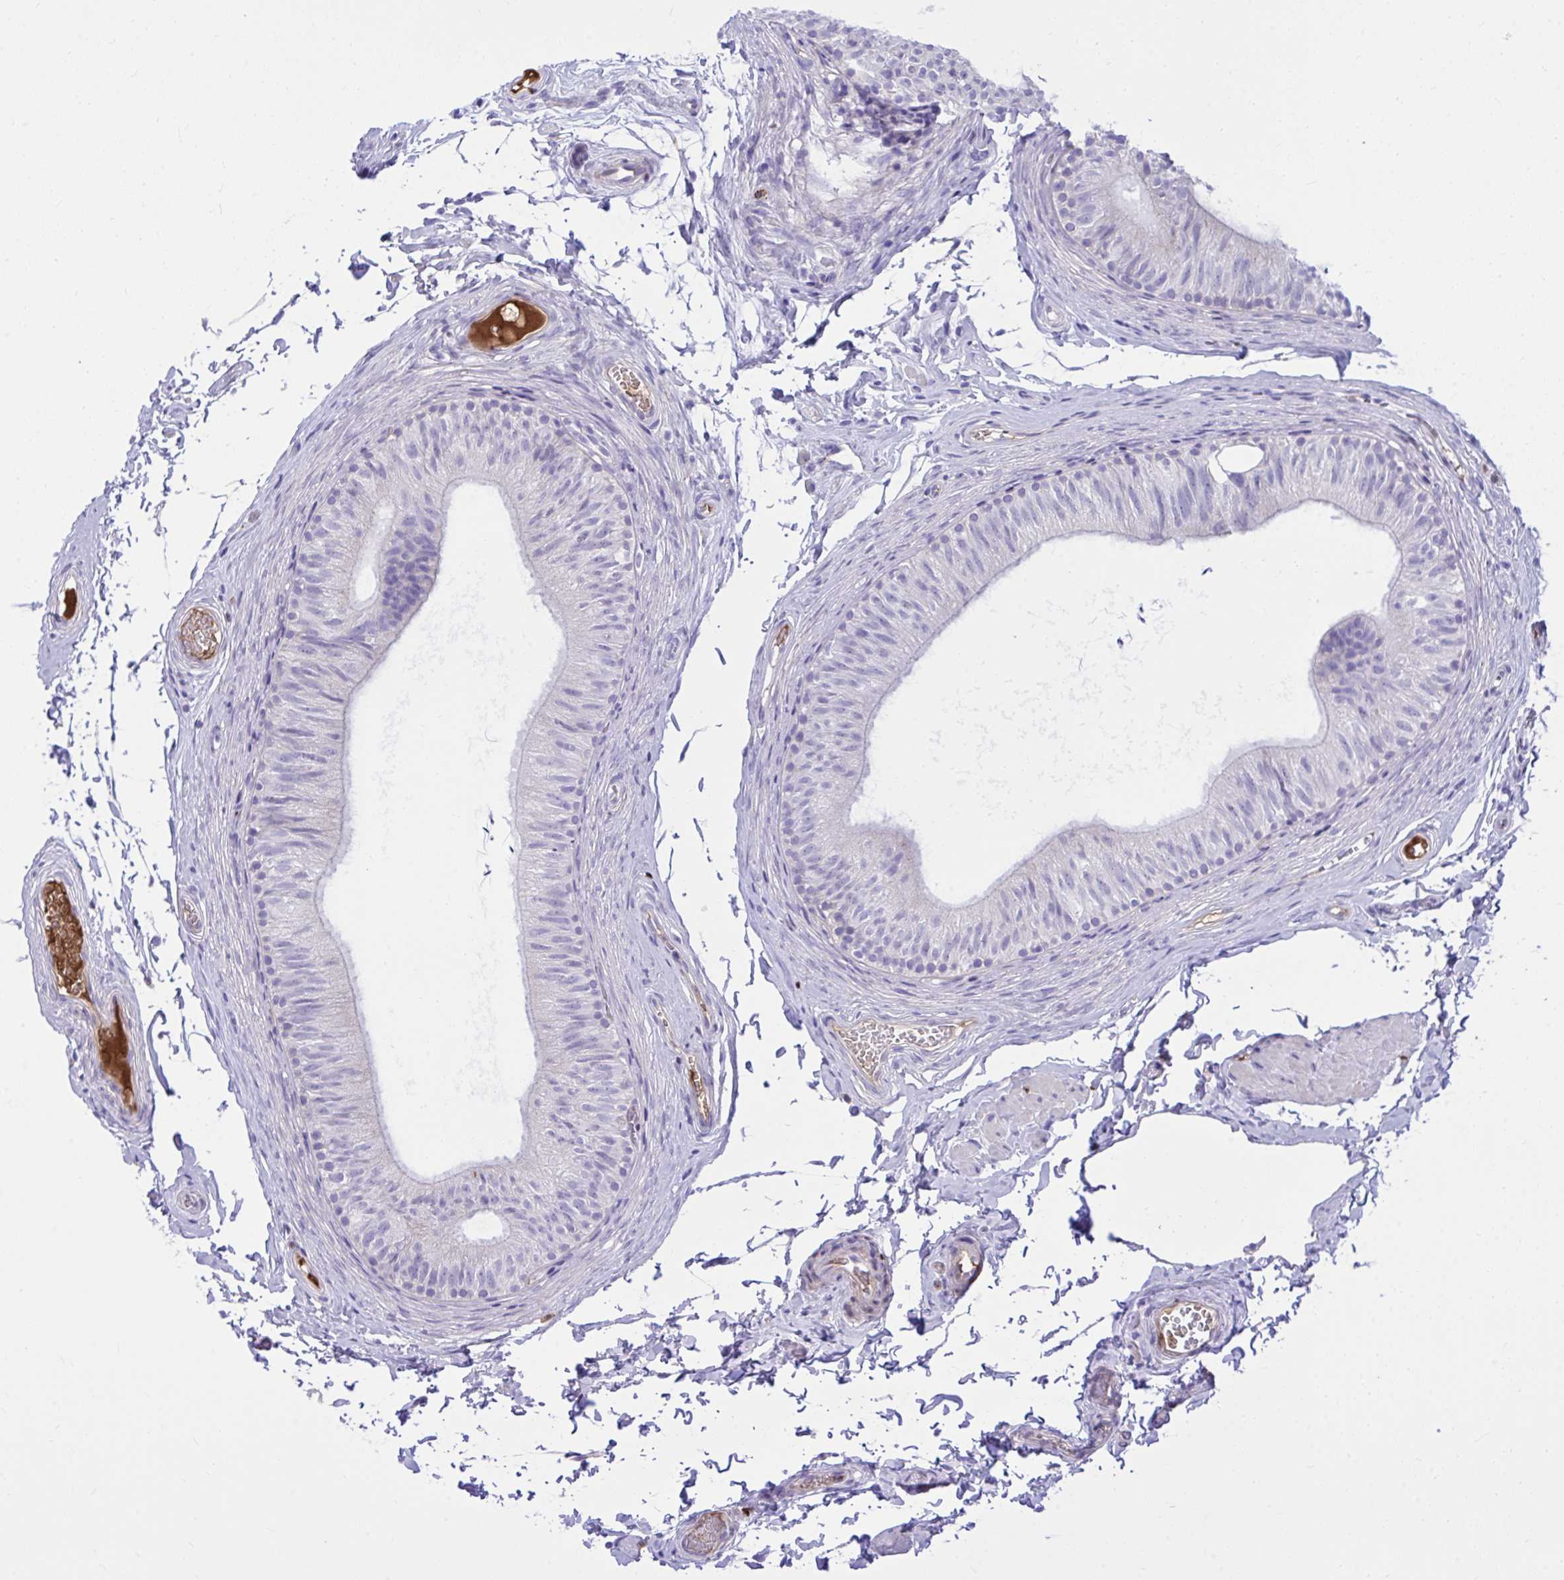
{"staining": {"intensity": "negative", "quantity": "none", "location": "none"}, "tissue": "epididymis", "cell_type": "Glandular cells", "image_type": "normal", "snomed": [{"axis": "morphology", "description": "Normal tissue, NOS"}, {"axis": "topography", "description": "Epididymis, spermatic cord, NOS"}, {"axis": "topography", "description": "Epididymis"}, {"axis": "topography", "description": "Peripheral nerve tissue"}], "caption": "Glandular cells show no significant expression in normal epididymis. (Brightfield microscopy of DAB (3,3'-diaminobenzidine) immunohistochemistry (IHC) at high magnification).", "gene": "HRG", "patient": {"sex": "male", "age": 29}}